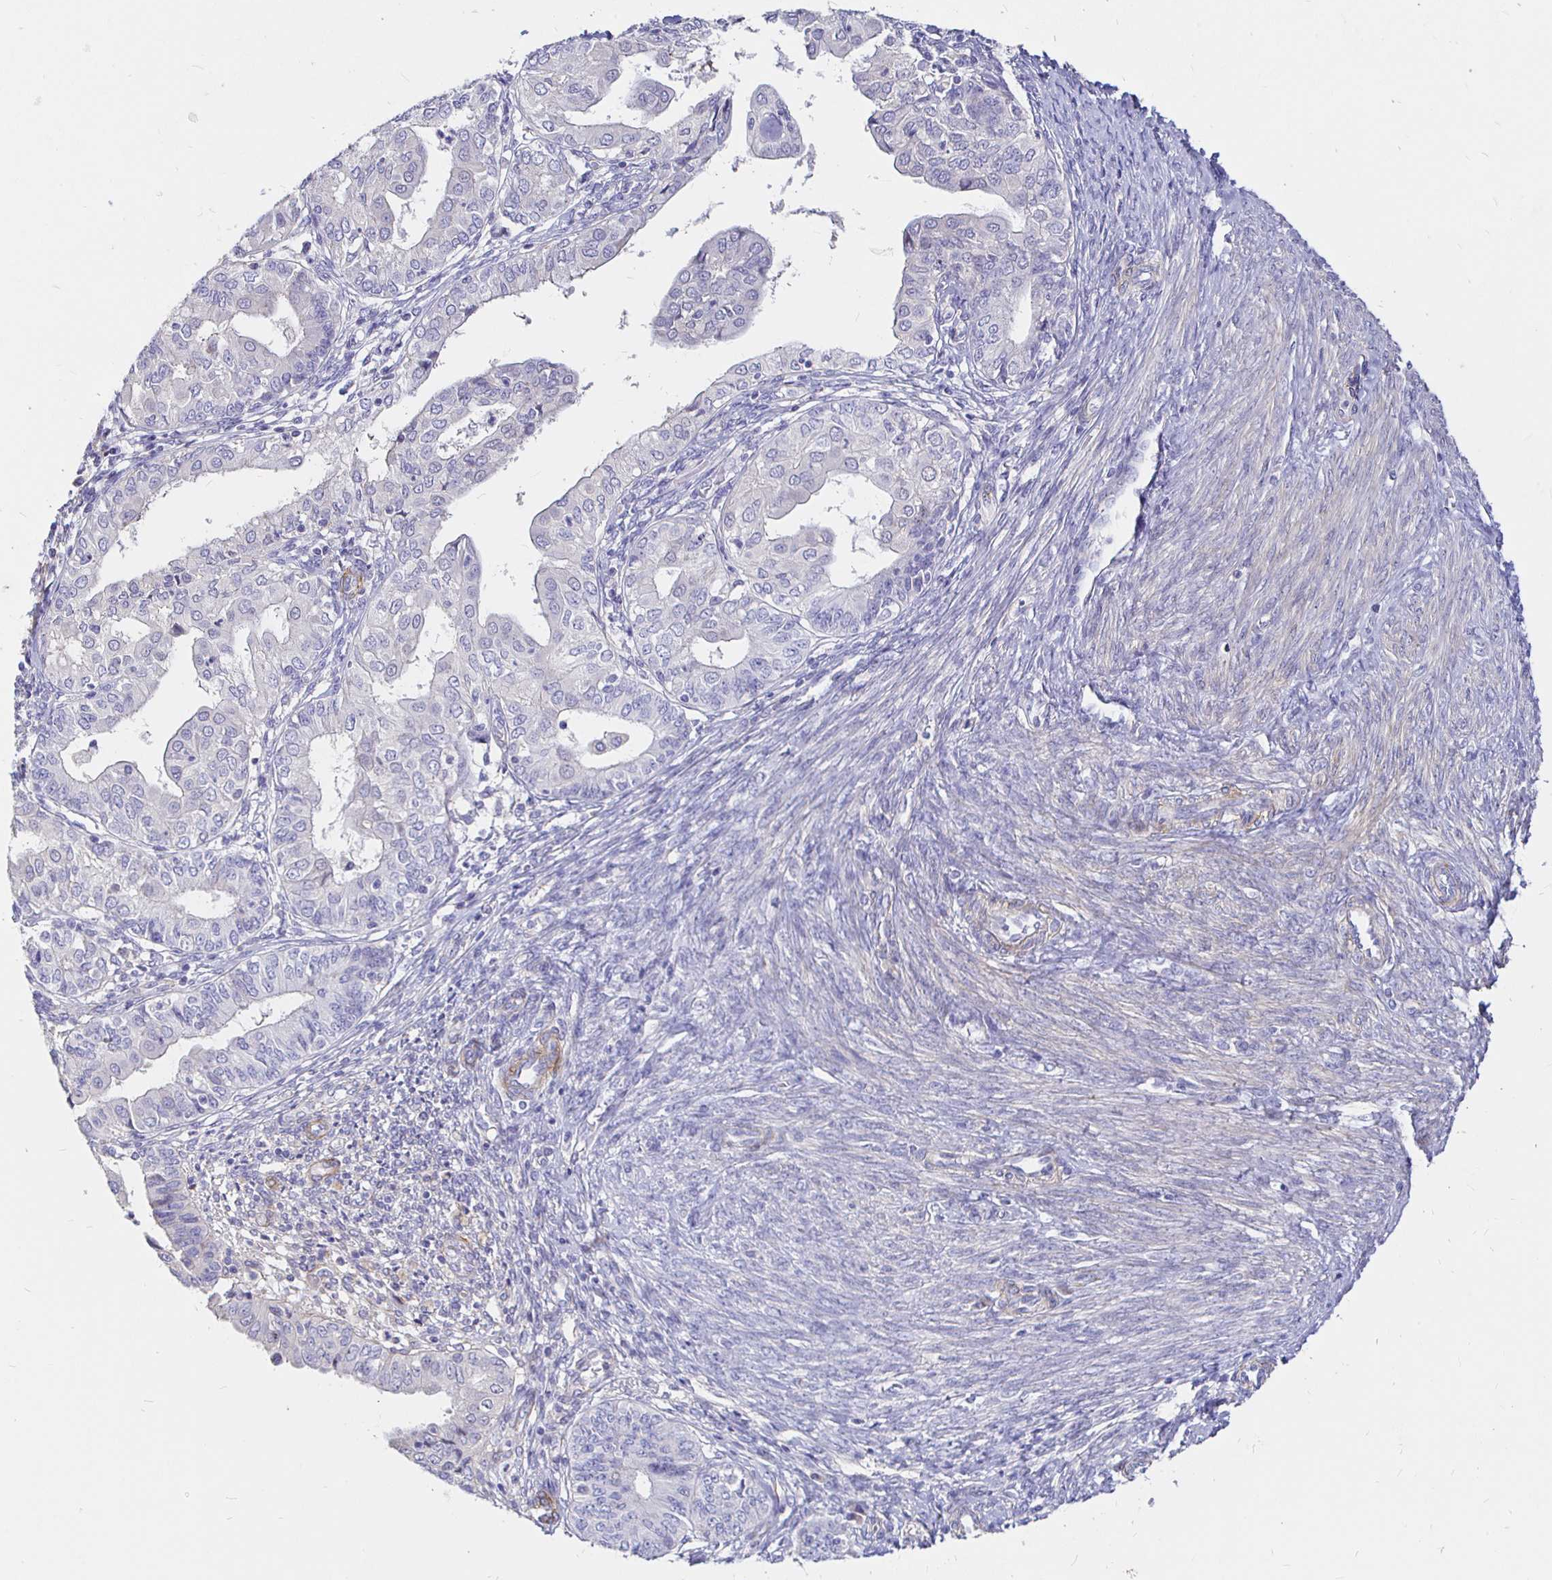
{"staining": {"intensity": "negative", "quantity": "none", "location": "none"}, "tissue": "endometrial cancer", "cell_type": "Tumor cells", "image_type": "cancer", "snomed": [{"axis": "morphology", "description": "Adenocarcinoma, NOS"}, {"axis": "topography", "description": "Endometrium"}], "caption": "Immunohistochemistry photomicrograph of neoplastic tissue: human endometrial cancer (adenocarcinoma) stained with DAB (3,3'-diaminobenzidine) demonstrates no significant protein expression in tumor cells.", "gene": "PALM2AKAP2", "patient": {"sex": "female", "age": 68}}